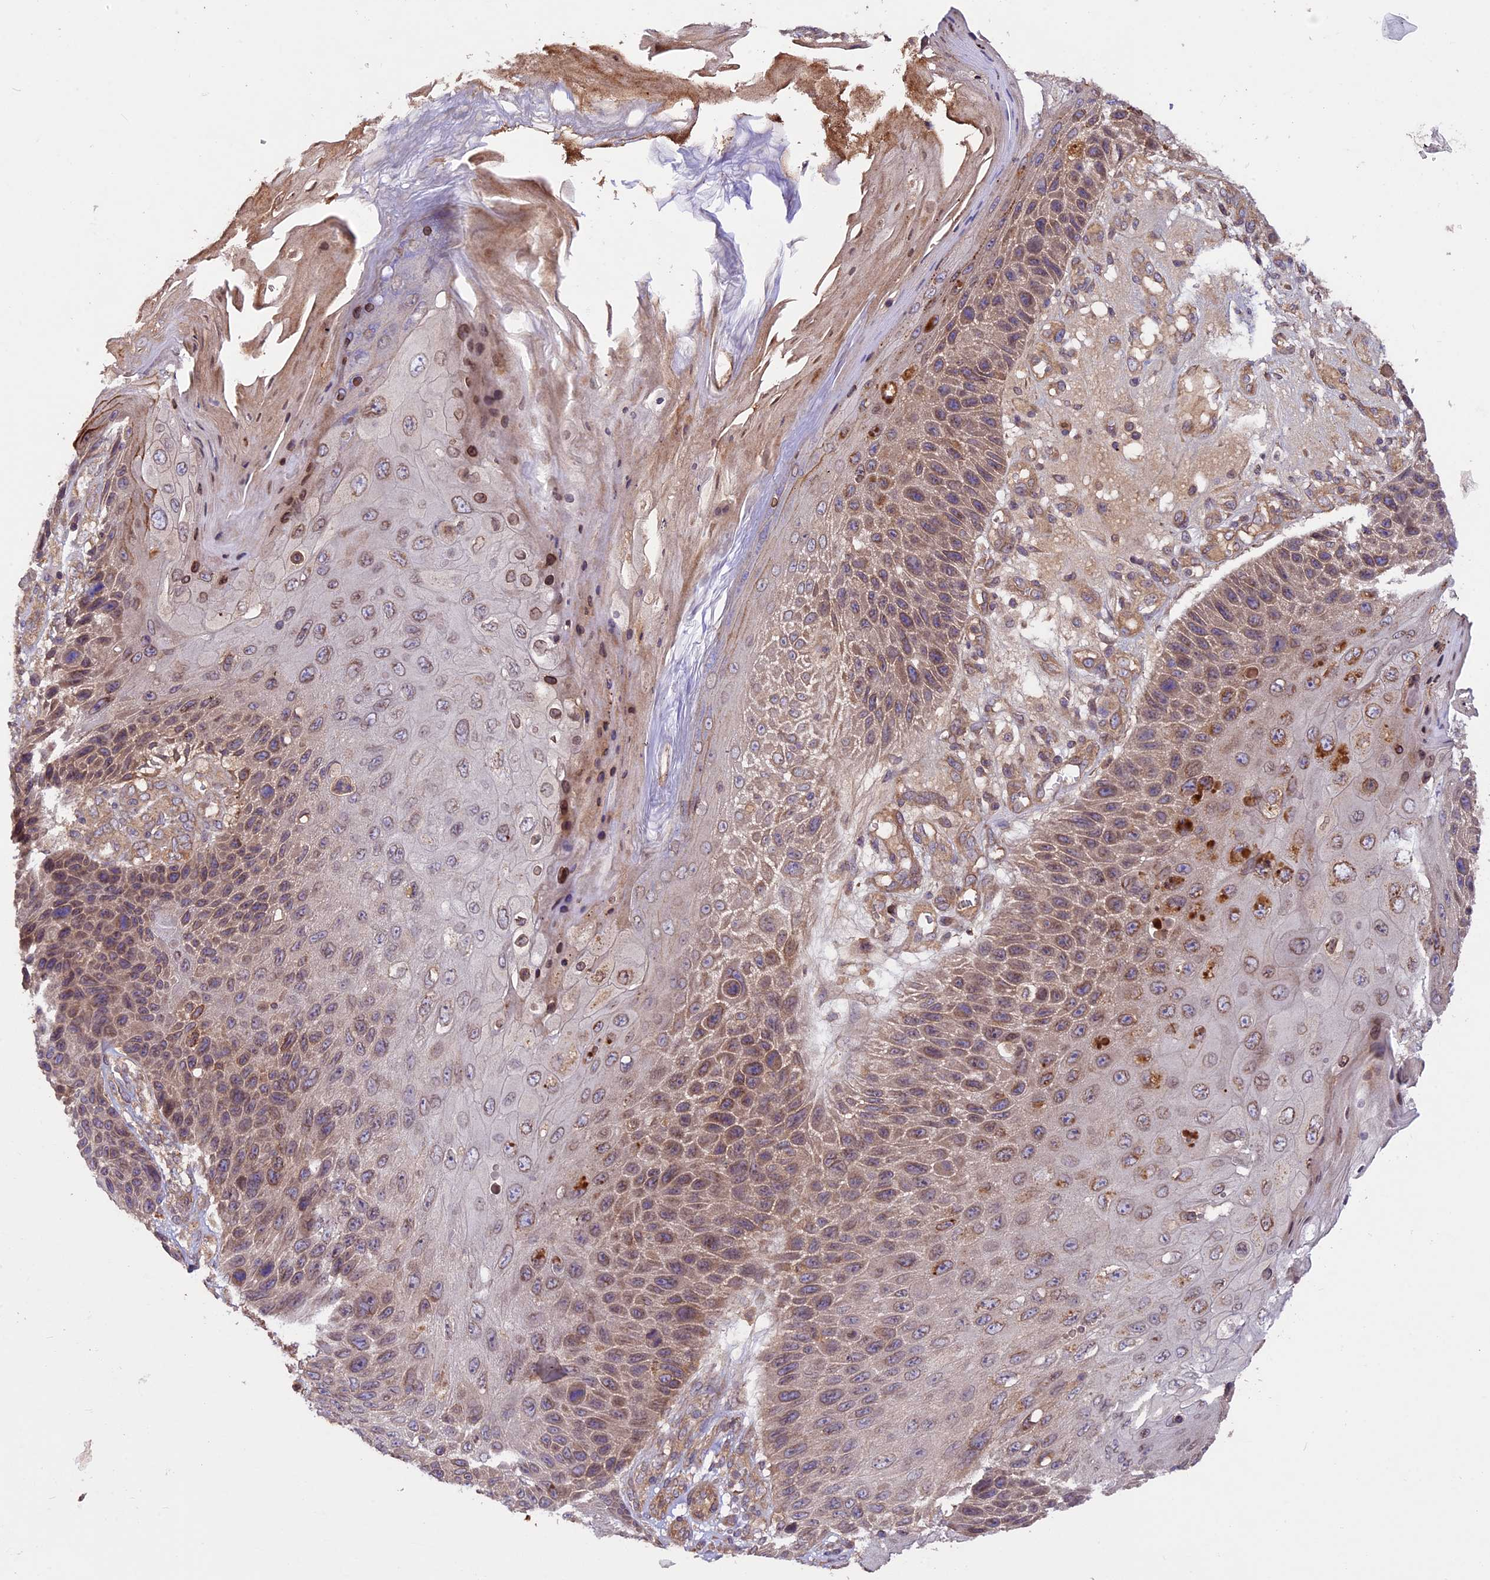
{"staining": {"intensity": "moderate", "quantity": "25%-75%", "location": "cytoplasmic/membranous"}, "tissue": "skin cancer", "cell_type": "Tumor cells", "image_type": "cancer", "snomed": [{"axis": "morphology", "description": "Squamous cell carcinoma, NOS"}, {"axis": "topography", "description": "Skin"}], "caption": "Immunohistochemical staining of skin cancer (squamous cell carcinoma) reveals medium levels of moderate cytoplasmic/membranous expression in approximately 25%-75% of tumor cells.", "gene": "CCDC125", "patient": {"sex": "female", "age": 88}}